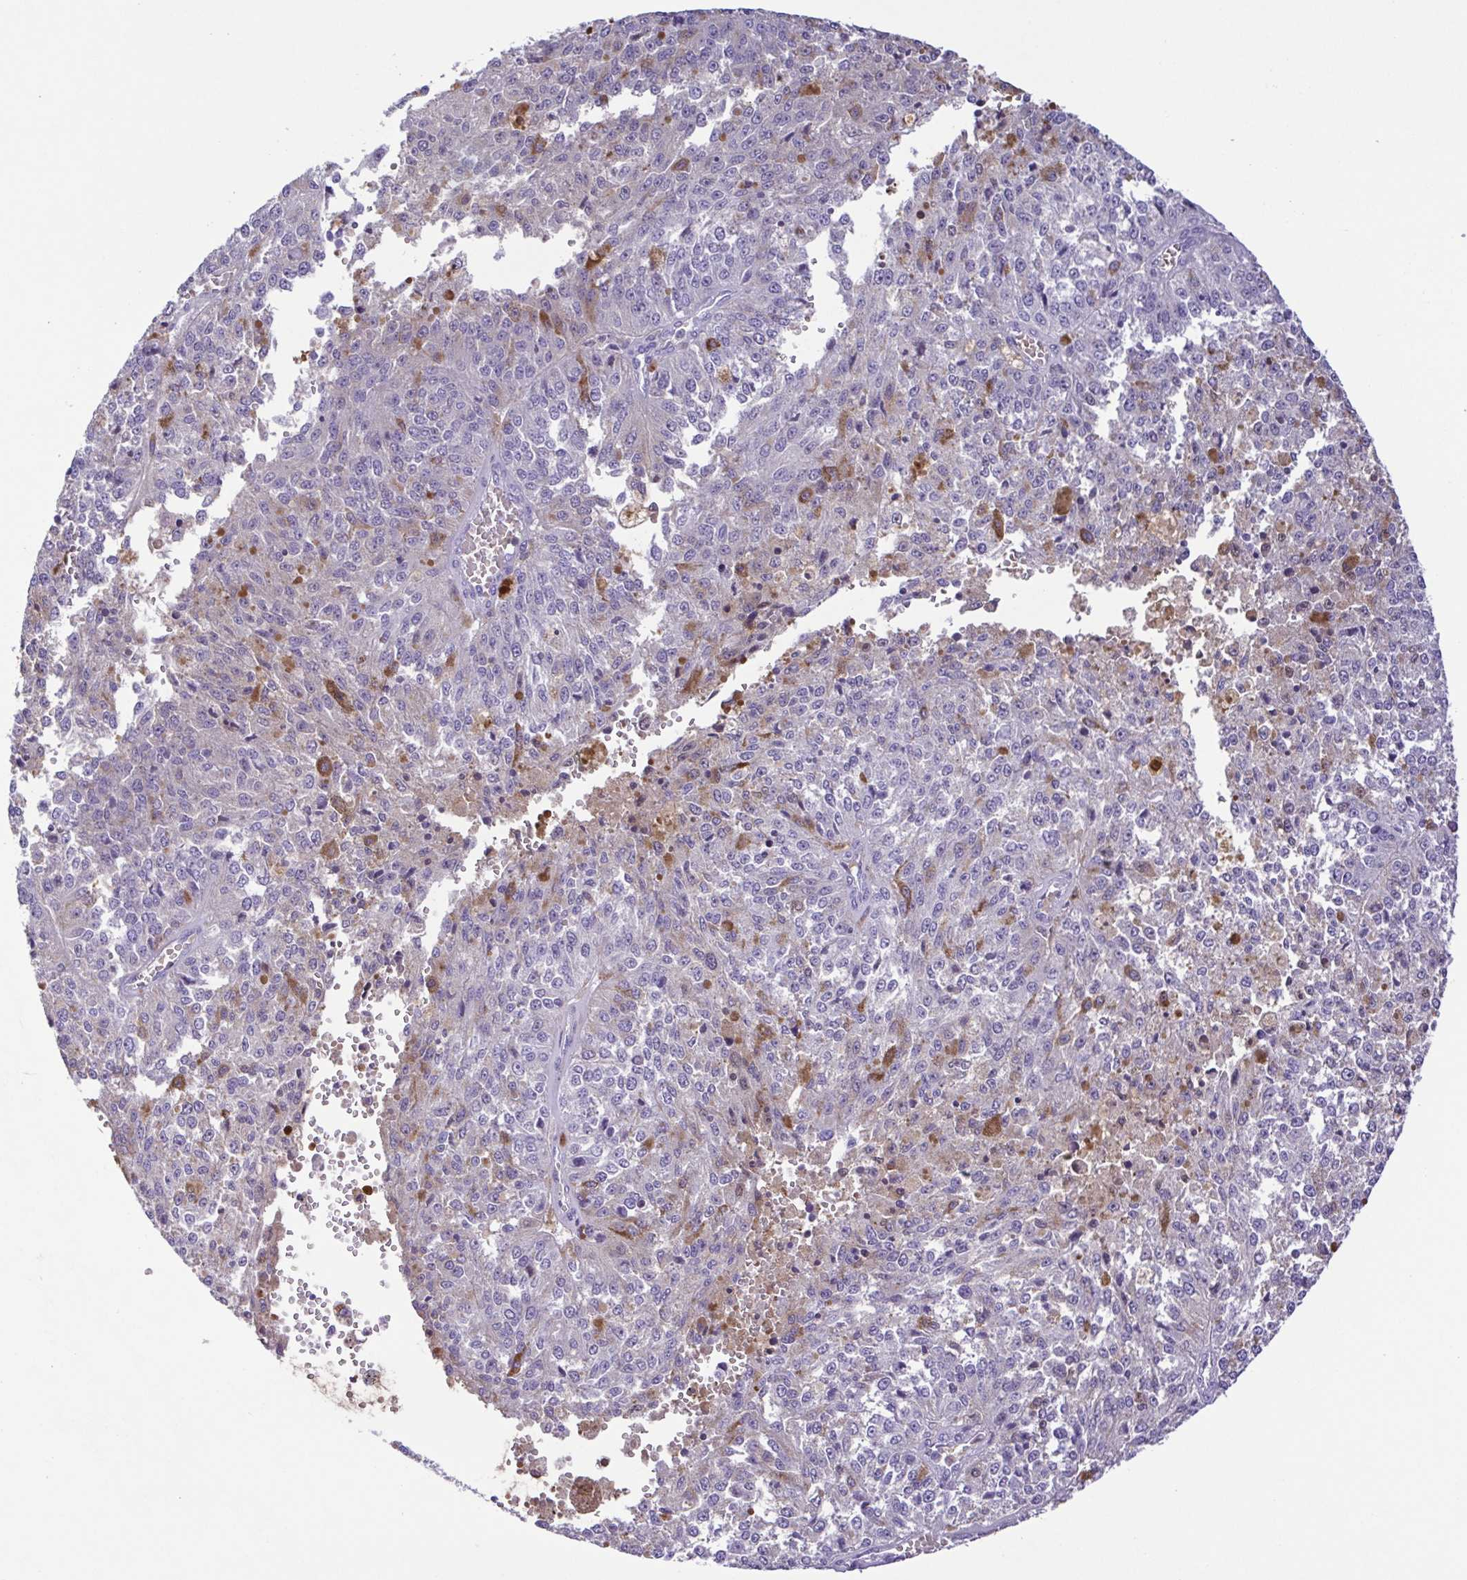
{"staining": {"intensity": "negative", "quantity": "none", "location": "none"}, "tissue": "melanoma", "cell_type": "Tumor cells", "image_type": "cancer", "snomed": [{"axis": "morphology", "description": "Malignant melanoma, Metastatic site"}, {"axis": "topography", "description": "Lymph node"}], "caption": "DAB immunohistochemical staining of melanoma displays no significant staining in tumor cells.", "gene": "IGFL1", "patient": {"sex": "female", "age": 64}}